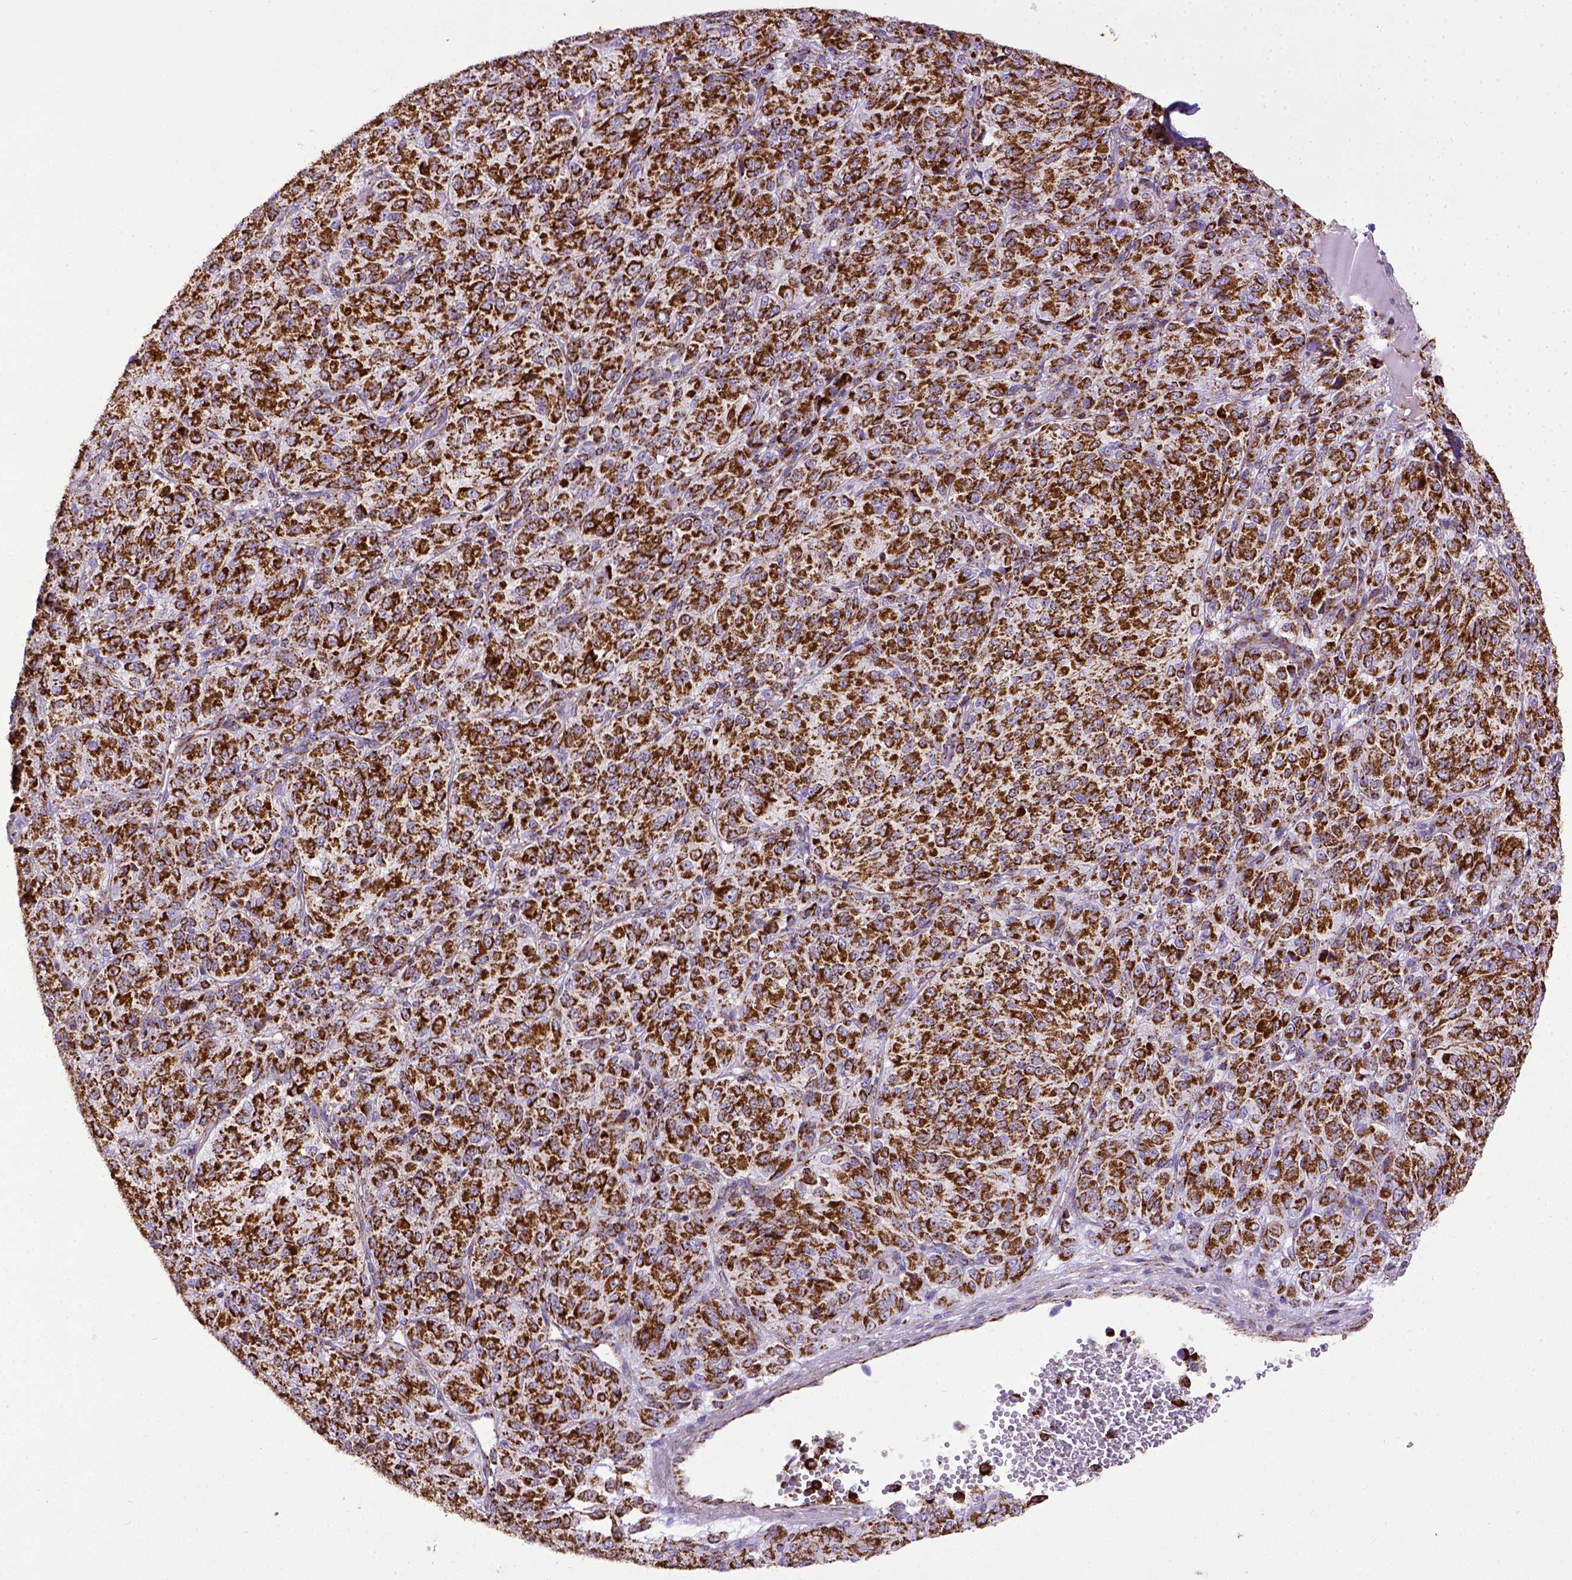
{"staining": {"intensity": "strong", "quantity": ">75%", "location": "cytoplasmic/membranous"}, "tissue": "melanoma", "cell_type": "Tumor cells", "image_type": "cancer", "snomed": [{"axis": "morphology", "description": "Malignant melanoma, Metastatic site"}, {"axis": "topography", "description": "Brain"}], "caption": "Strong cytoplasmic/membranous protein expression is present in about >75% of tumor cells in melanoma. Immunohistochemistry stains the protein in brown and the nuclei are stained blue.", "gene": "MT-CO1", "patient": {"sex": "female", "age": 56}}